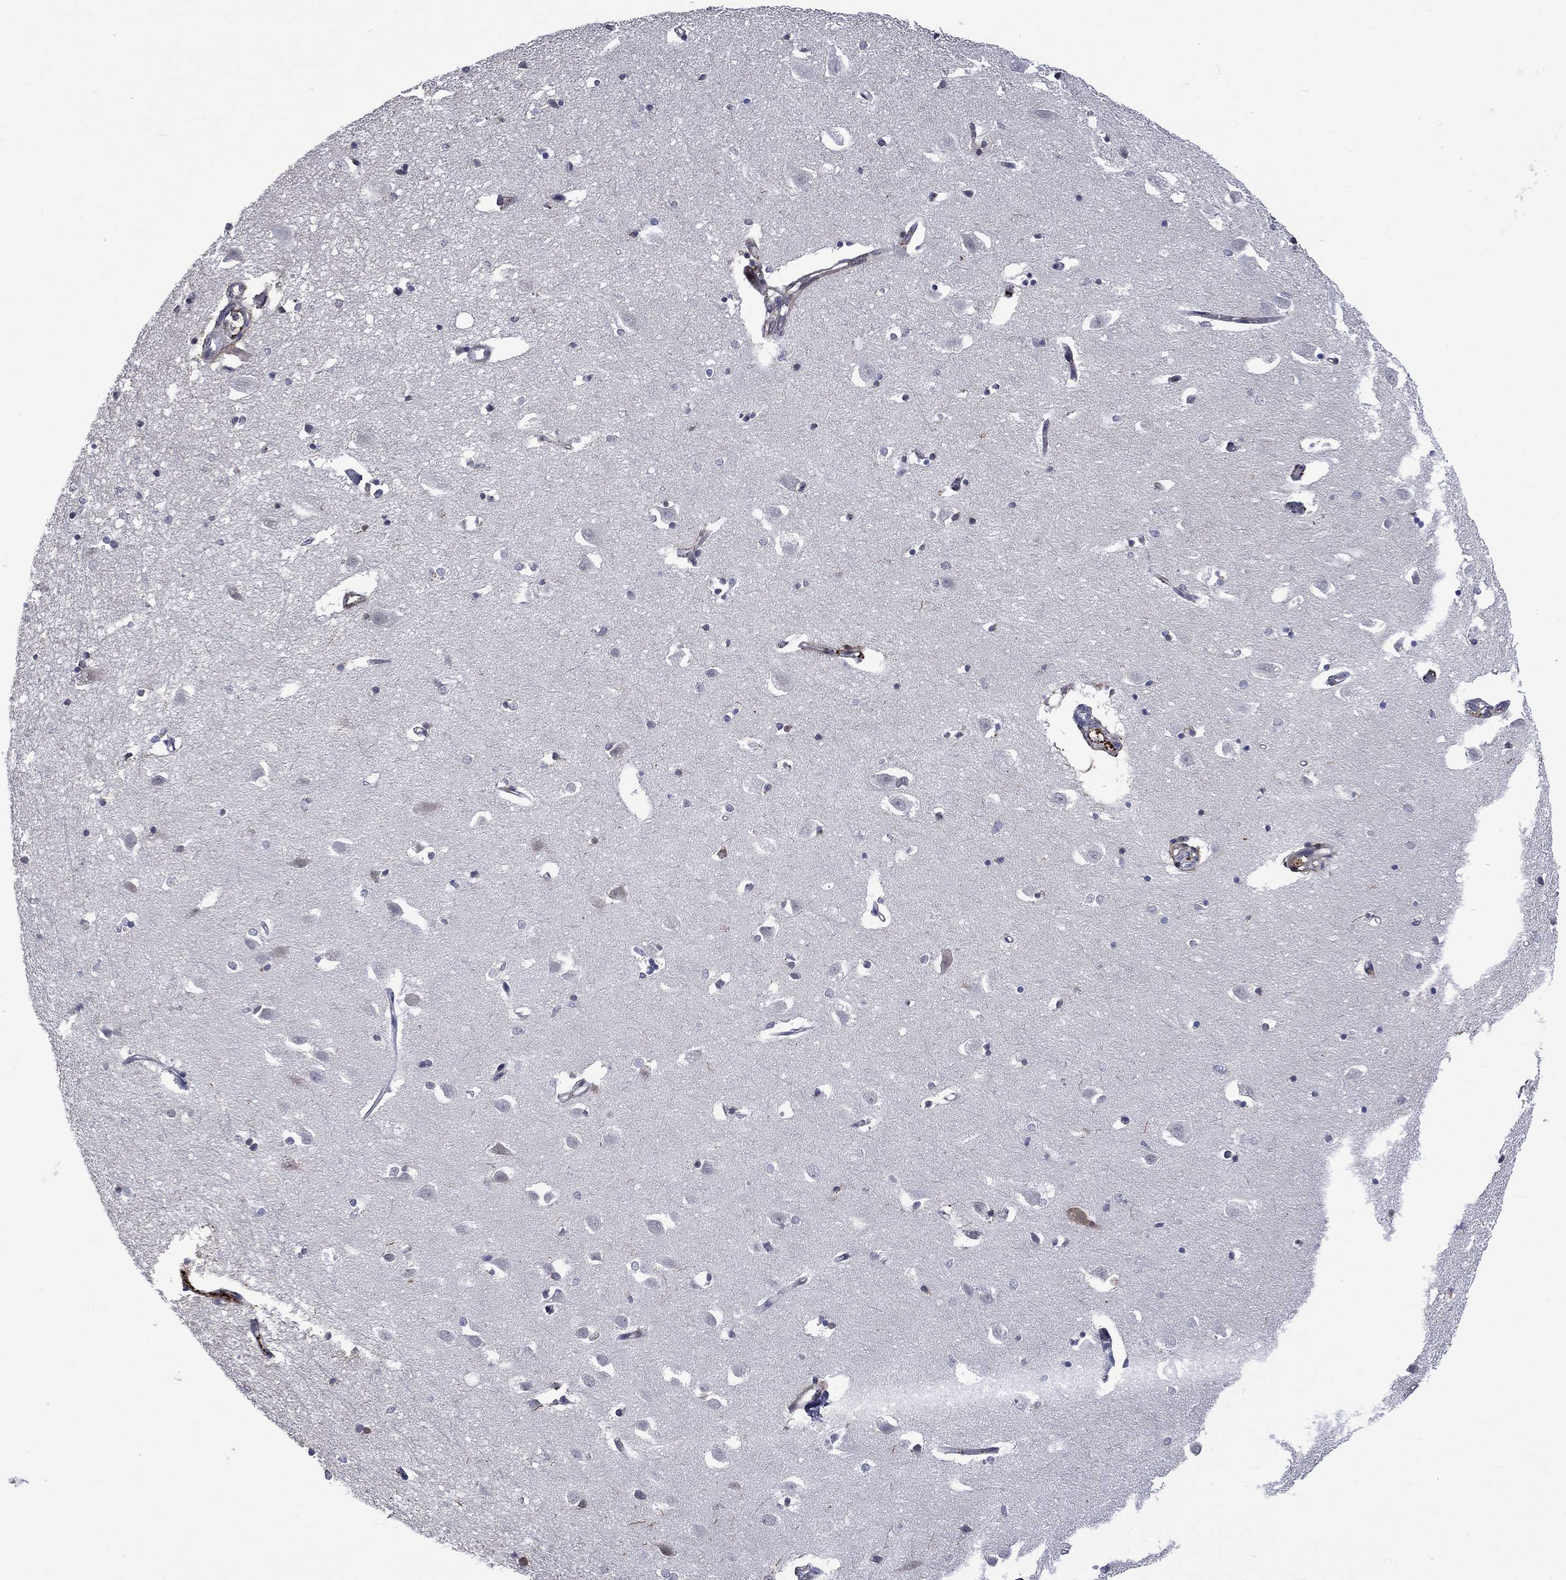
{"staining": {"intensity": "negative", "quantity": "none", "location": "none"}, "tissue": "hippocampus", "cell_type": "Glial cells", "image_type": "normal", "snomed": [{"axis": "morphology", "description": "Normal tissue, NOS"}, {"axis": "topography", "description": "Lateral ventricle wall"}, {"axis": "topography", "description": "Hippocampus"}], "caption": "Immunohistochemistry (IHC) of unremarkable human hippocampus demonstrates no expression in glial cells. (DAB (3,3'-diaminobenzidine) IHC, high magnification).", "gene": "FGG", "patient": {"sex": "female", "age": 63}}